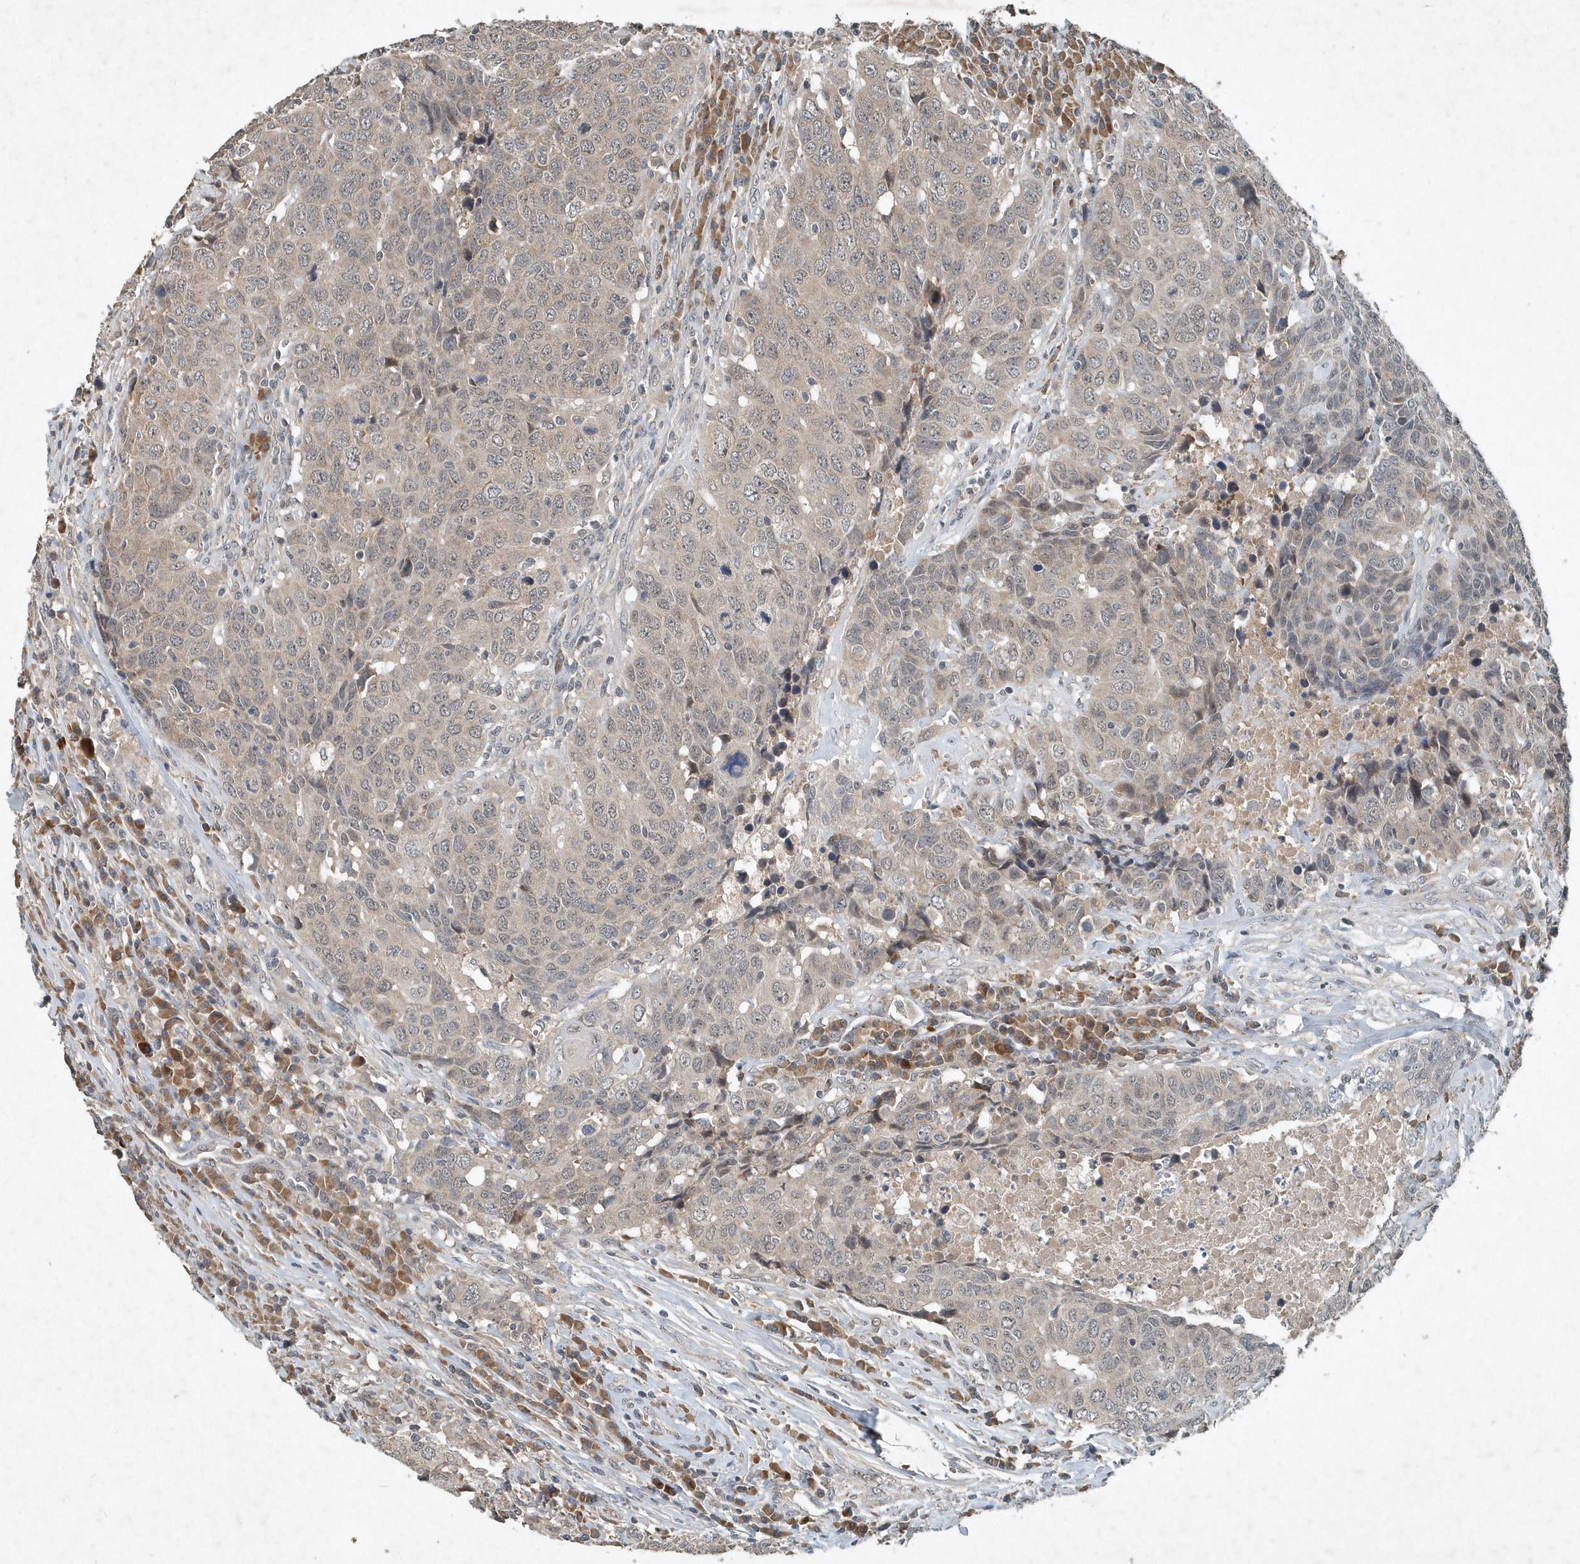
{"staining": {"intensity": "negative", "quantity": "none", "location": "none"}, "tissue": "head and neck cancer", "cell_type": "Tumor cells", "image_type": "cancer", "snomed": [{"axis": "morphology", "description": "Squamous cell carcinoma, NOS"}, {"axis": "topography", "description": "Head-Neck"}], "caption": "Tumor cells are negative for protein expression in human head and neck squamous cell carcinoma.", "gene": "SCFD2", "patient": {"sex": "male", "age": 66}}